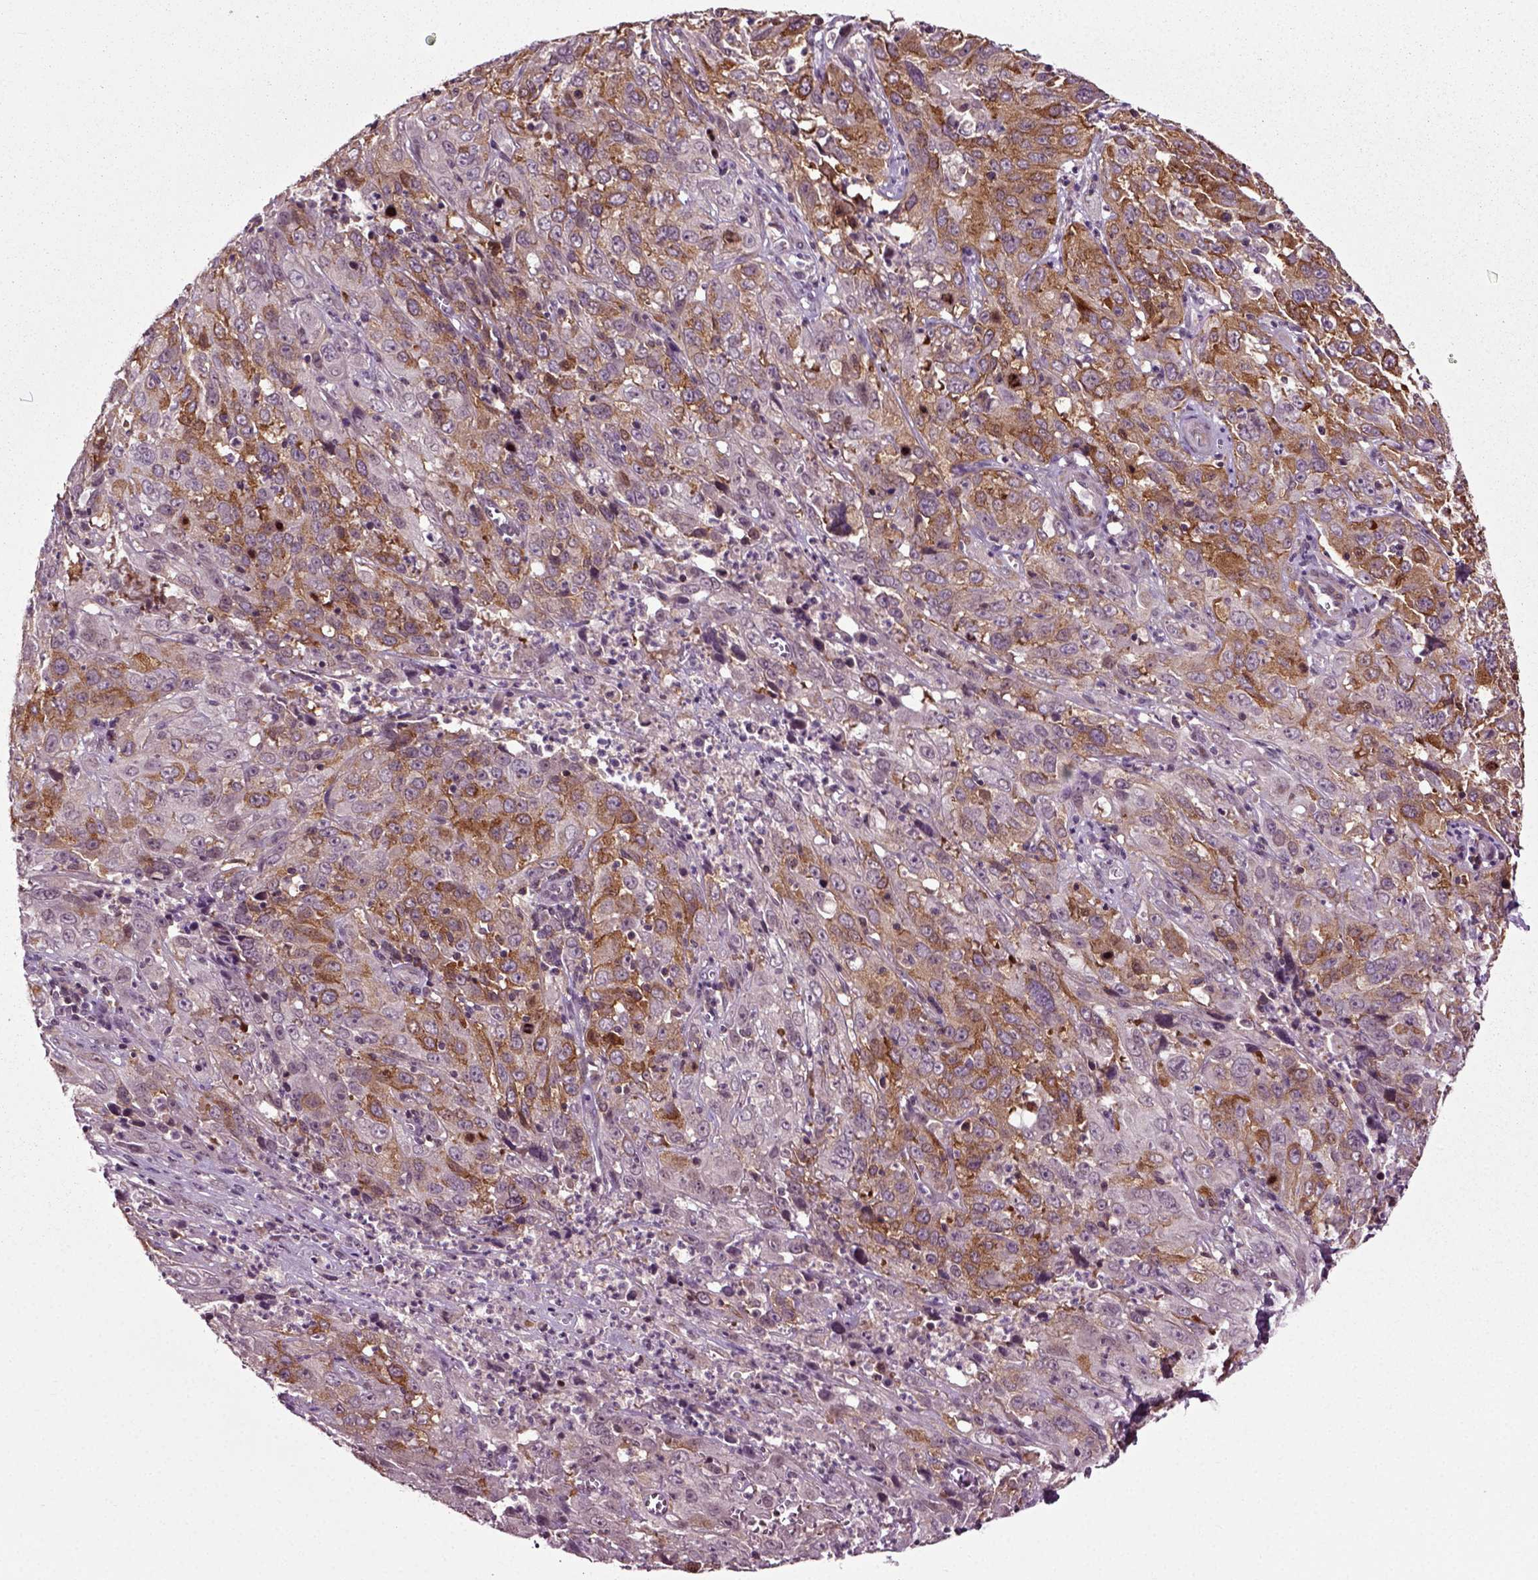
{"staining": {"intensity": "moderate", "quantity": "25%-75%", "location": "cytoplasmic/membranous"}, "tissue": "cervical cancer", "cell_type": "Tumor cells", "image_type": "cancer", "snomed": [{"axis": "morphology", "description": "Squamous cell carcinoma, NOS"}, {"axis": "topography", "description": "Cervix"}], "caption": "Tumor cells exhibit medium levels of moderate cytoplasmic/membranous staining in approximately 25%-75% of cells in human cervical squamous cell carcinoma.", "gene": "KNSTRN", "patient": {"sex": "female", "age": 32}}